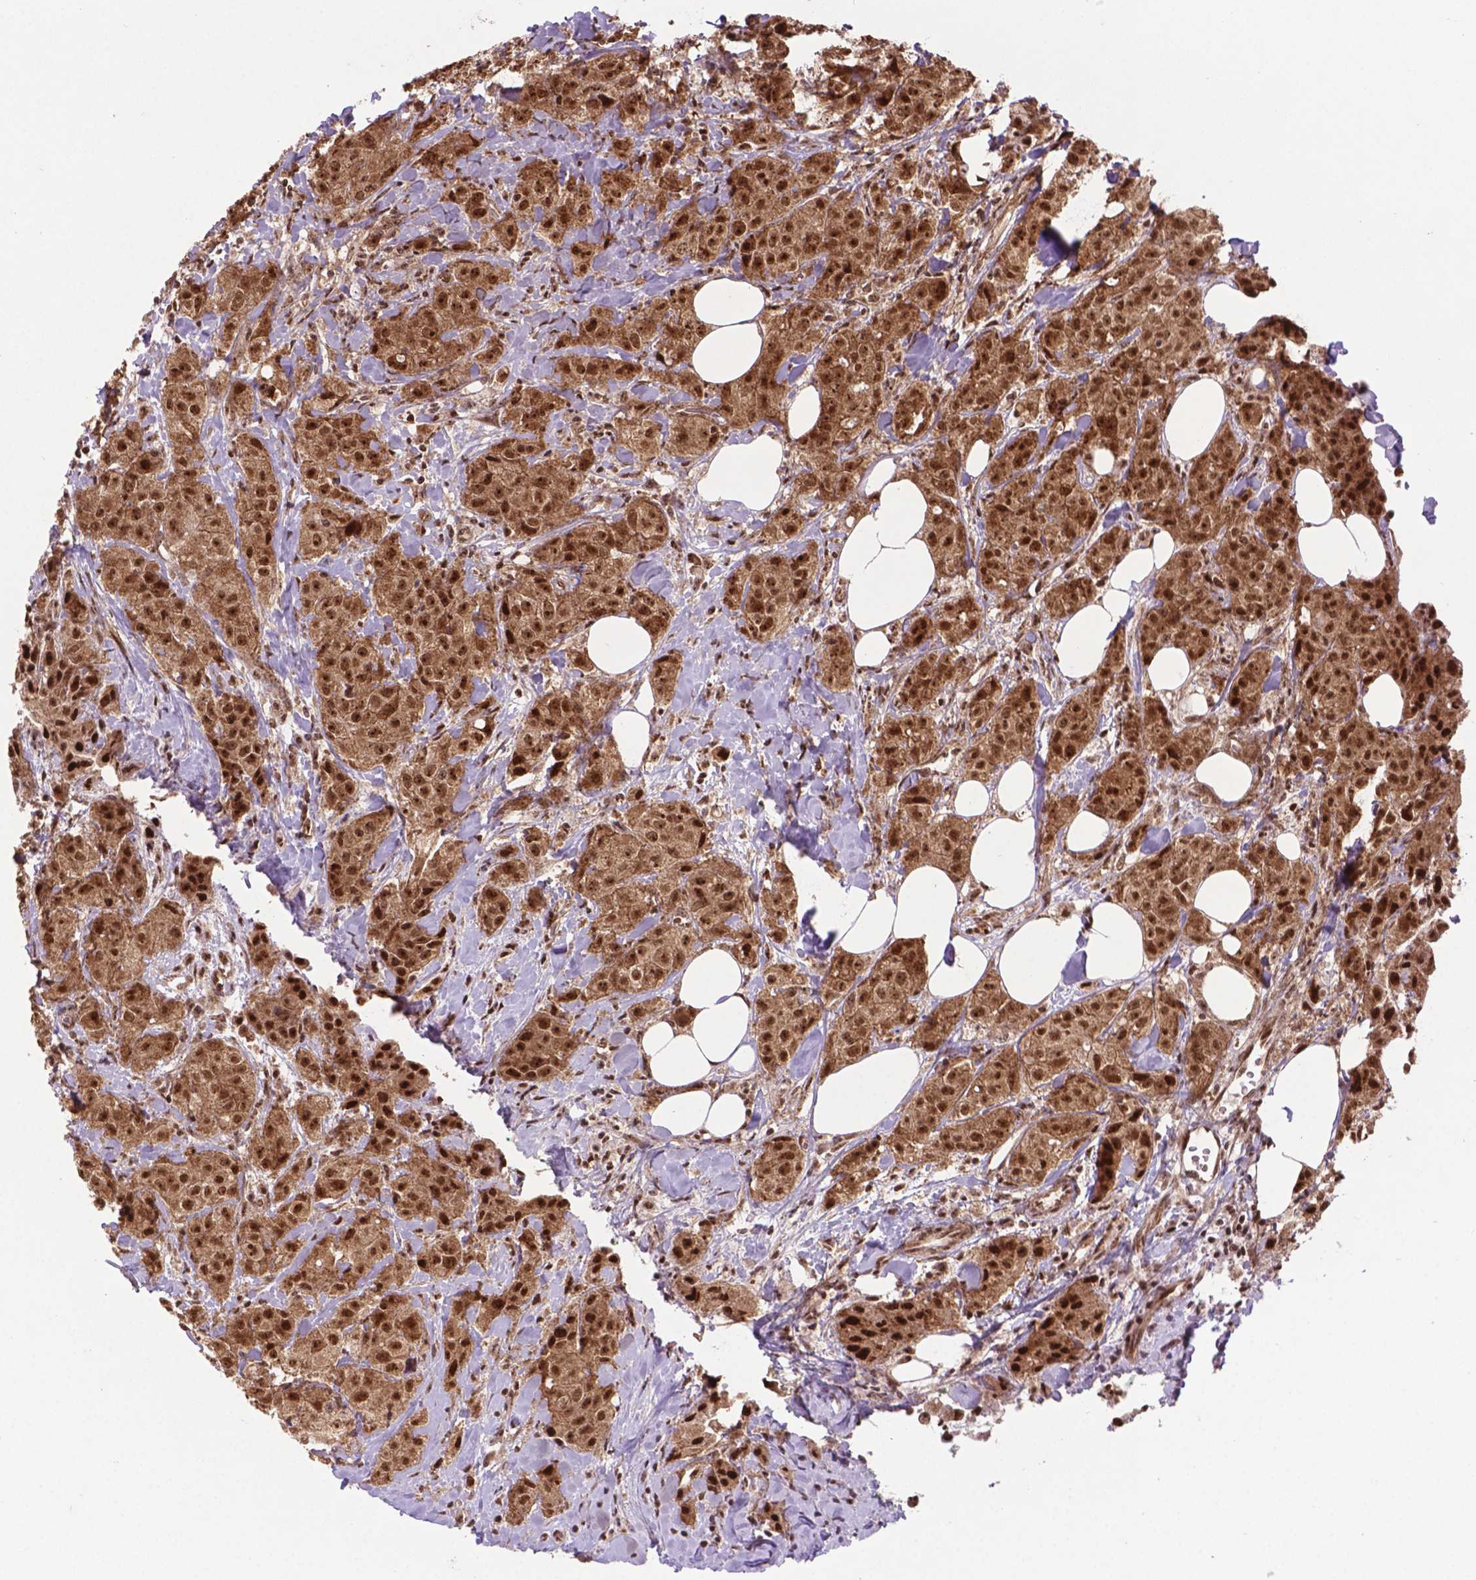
{"staining": {"intensity": "moderate", "quantity": ">75%", "location": "cytoplasmic/membranous,nuclear"}, "tissue": "breast cancer", "cell_type": "Tumor cells", "image_type": "cancer", "snomed": [{"axis": "morphology", "description": "Duct carcinoma"}, {"axis": "topography", "description": "Breast"}], "caption": "Human breast cancer stained with a protein marker reveals moderate staining in tumor cells.", "gene": "CSNK2A1", "patient": {"sex": "female", "age": 43}}